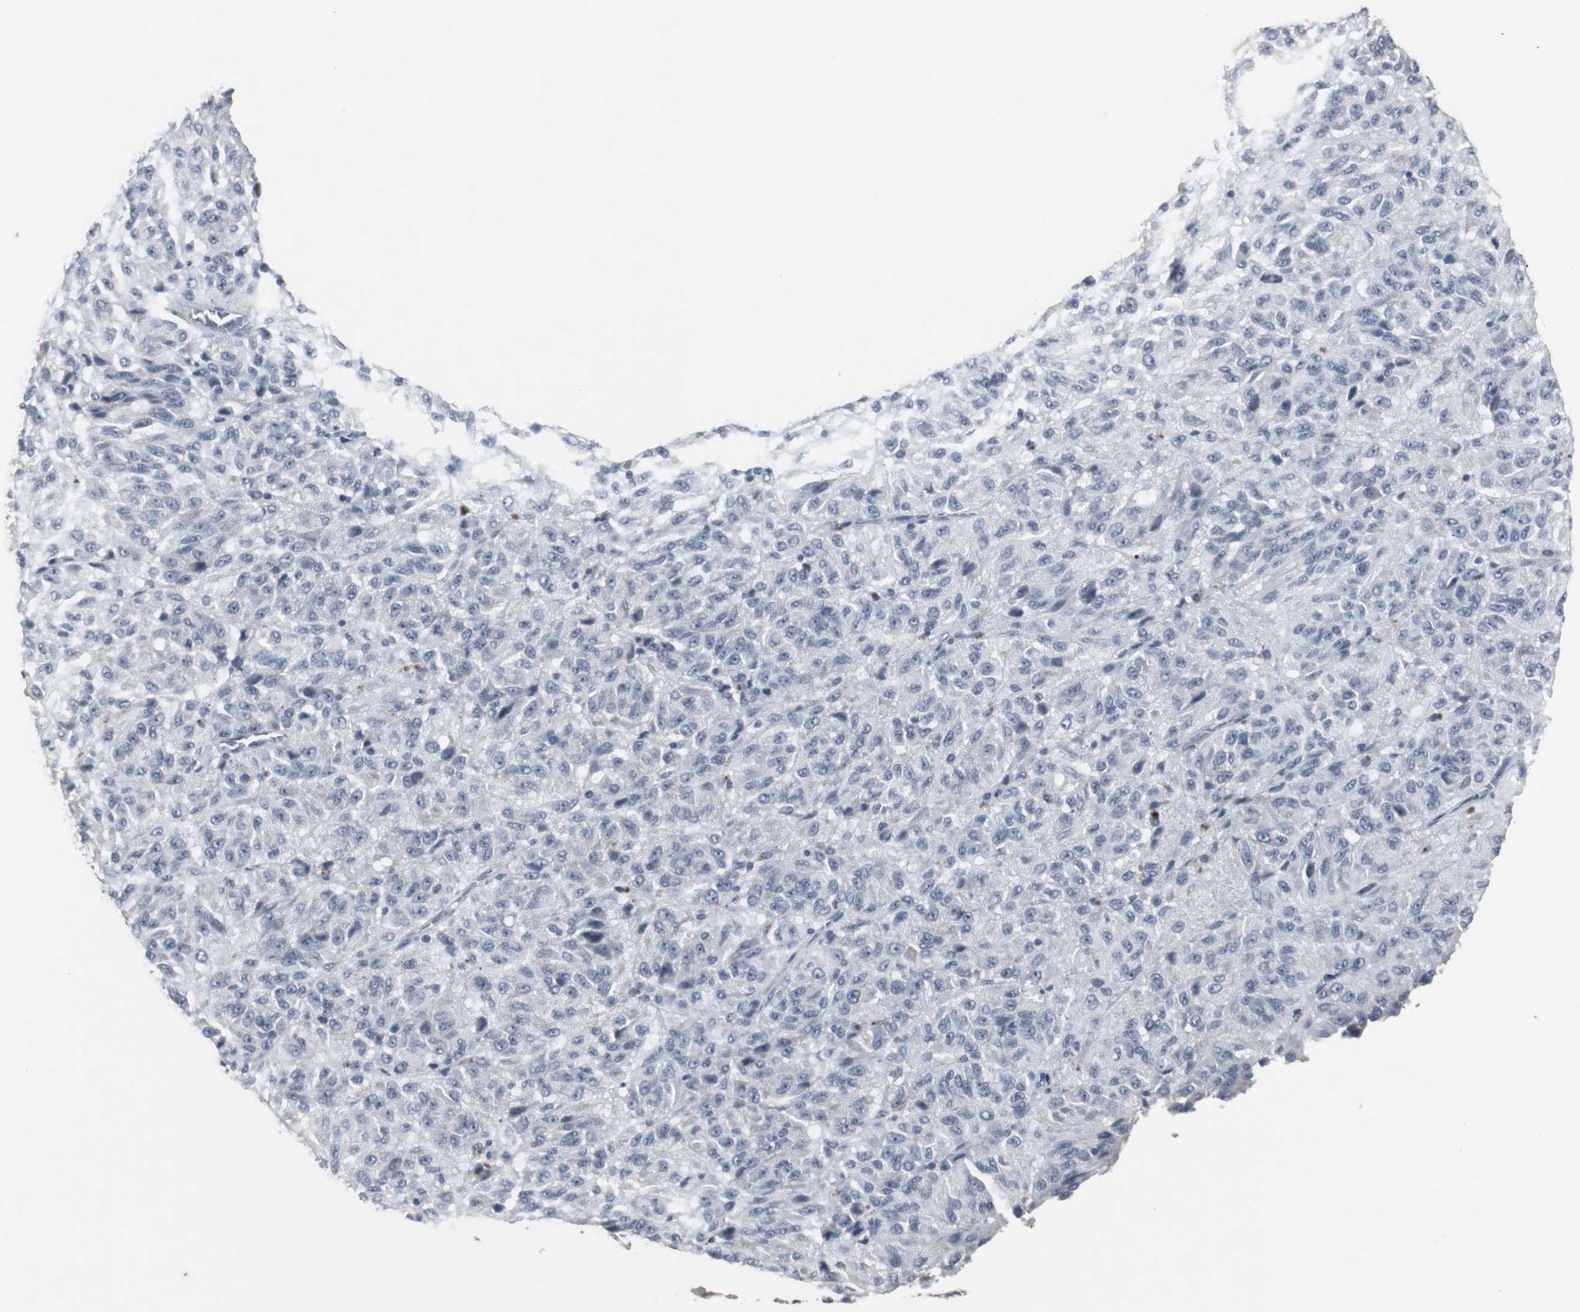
{"staining": {"intensity": "negative", "quantity": "none", "location": "none"}, "tissue": "melanoma", "cell_type": "Tumor cells", "image_type": "cancer", "snomed": [{"axis": "morphology", "description": "Malignant melanoma, Metastatic site"}, {"axis": "topography", "description": "Lung"}], "caption": "Immunohistochemical staining of melanoma shows no significant staining in tumor cells.", "gene": "ACAA1", "patient": {"sex": "male", "age": 64}}